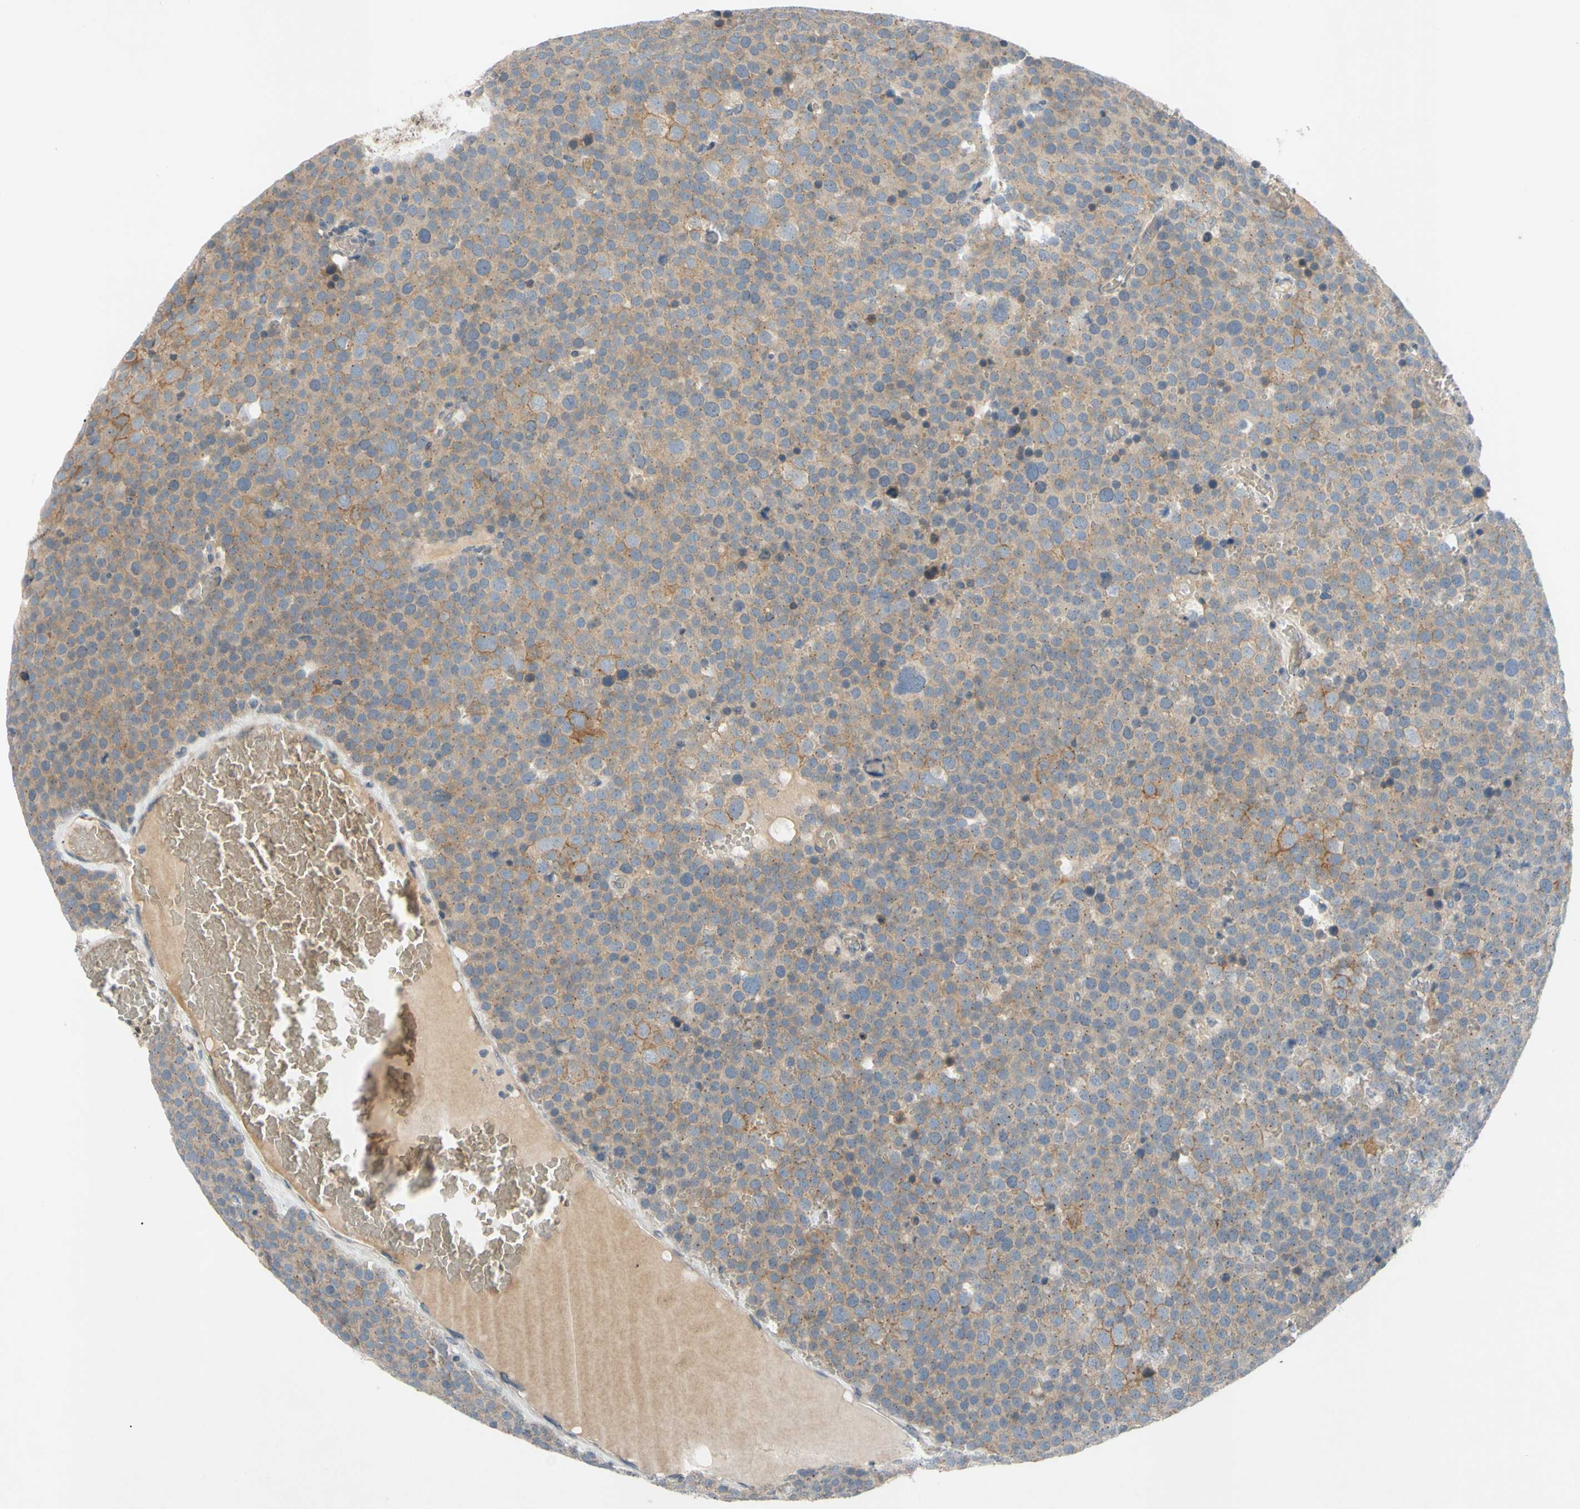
{"staining": {"intensity": "negative", "quantity": "none", "location": "none"}, "tissue": "testis cancer", "cell_type": "Tumor cells", "image_type": "cancer", "snomed": [{"axis": "morphology", "description": "Seminoma, NOS"}, {"axis": "topography", "description": "Testis"}], "caption": "DAB (3,3'-diaminobenzidine) immunohistochemical staining of human seminoma (testis) reveals no significant expression in tumor cells.", "gene": "ADD2", "patient": {"sex": "male", "age": 71}}